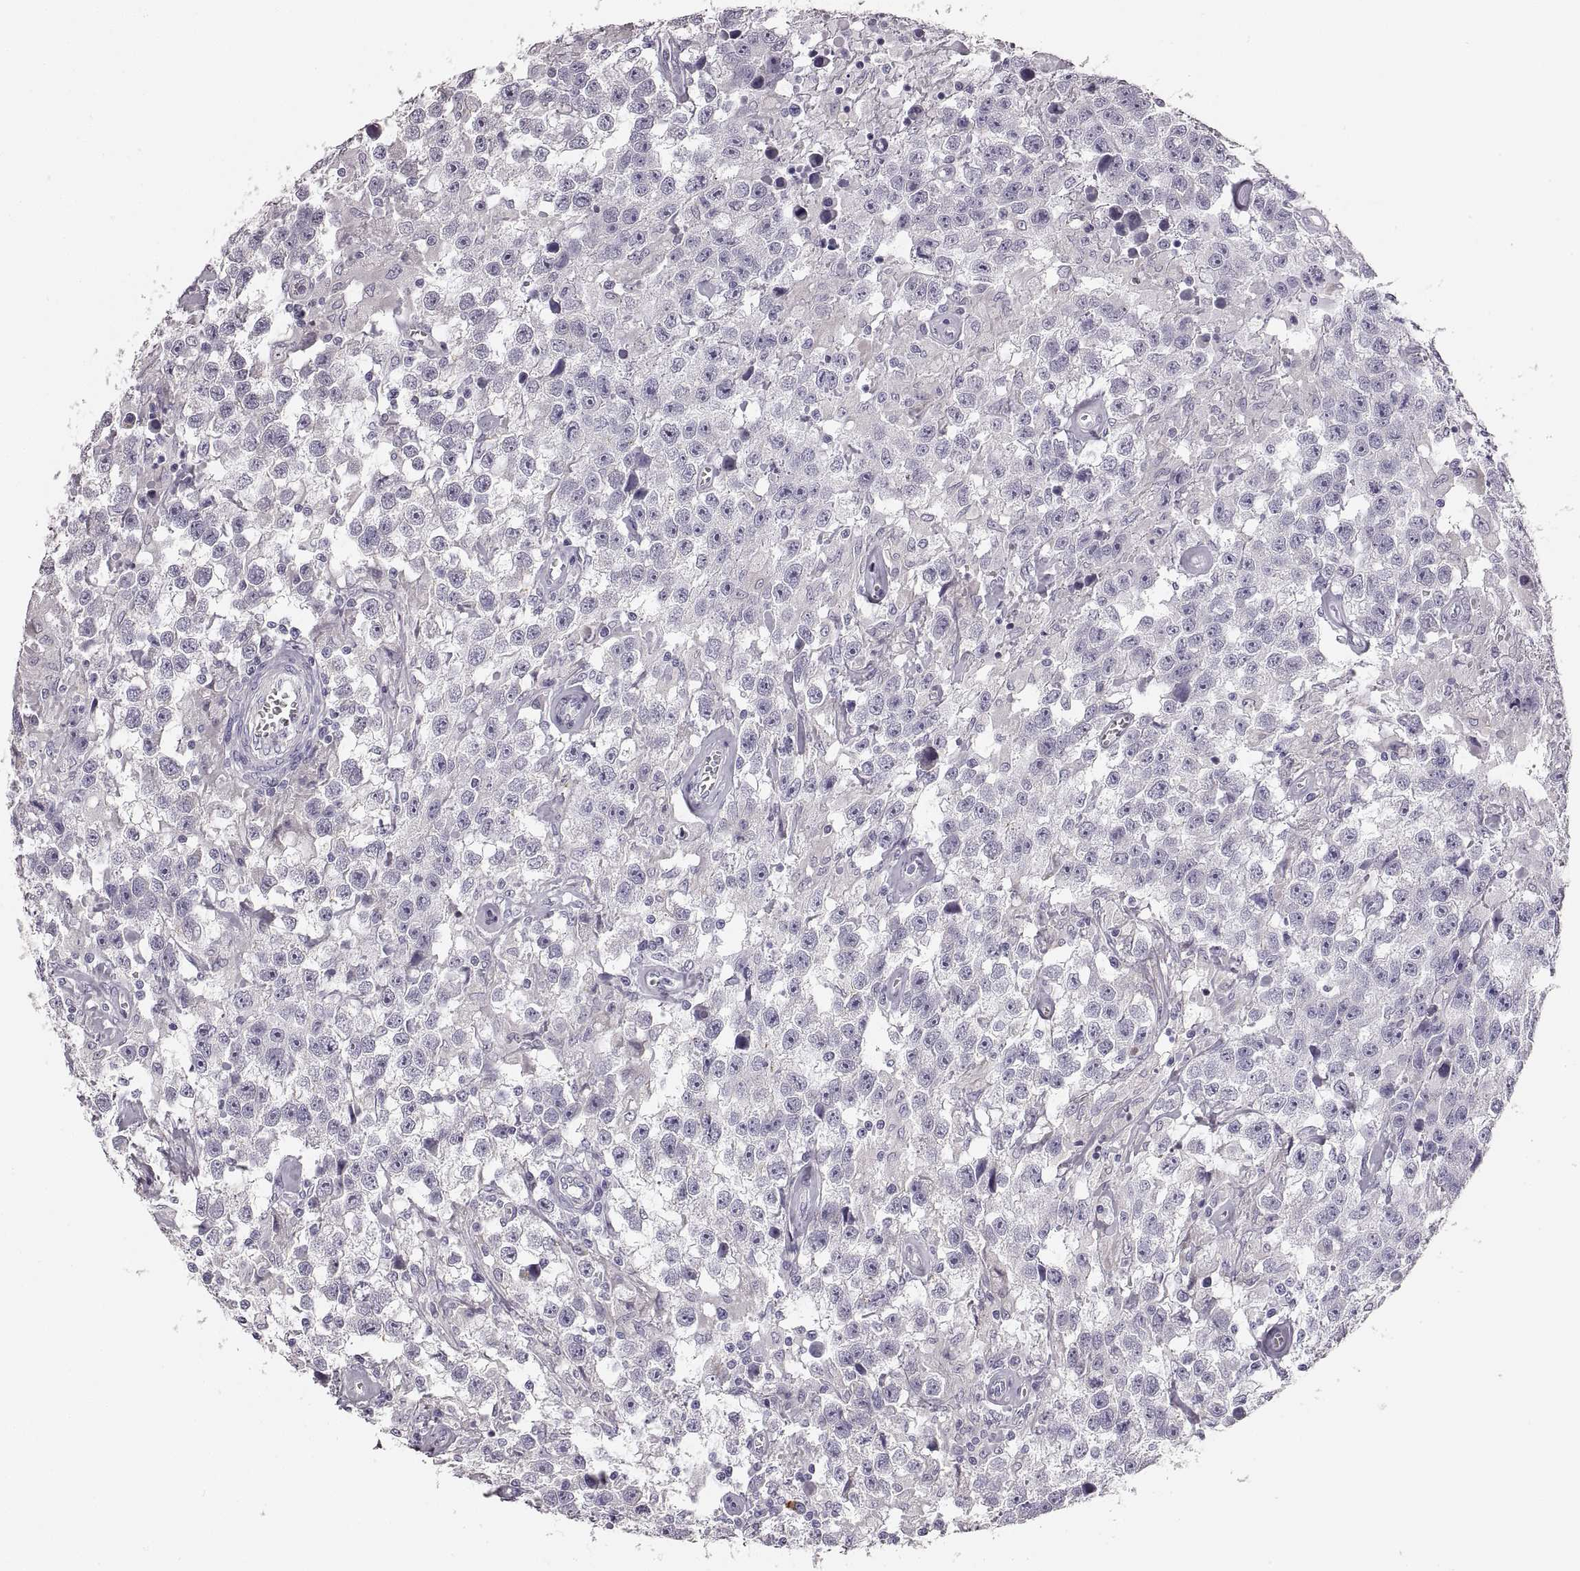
{"staining": {"intensity": "negative", "quantity": "none", "location": "none"}, "tissue": "testis cancer", "cell_type": "Tumor cells", "image_type": "cancer", "snomed": [{"axis": "morphology", "description": "Seminoma, NOS"}, {"axis": "topography", "description": "Testis"}], "caption": "Human testis cancer stained for a protein using IHC shows no staining in tumor cells.", "gene": "RDH13", "patient": {"sex": "male", "age": 43}}